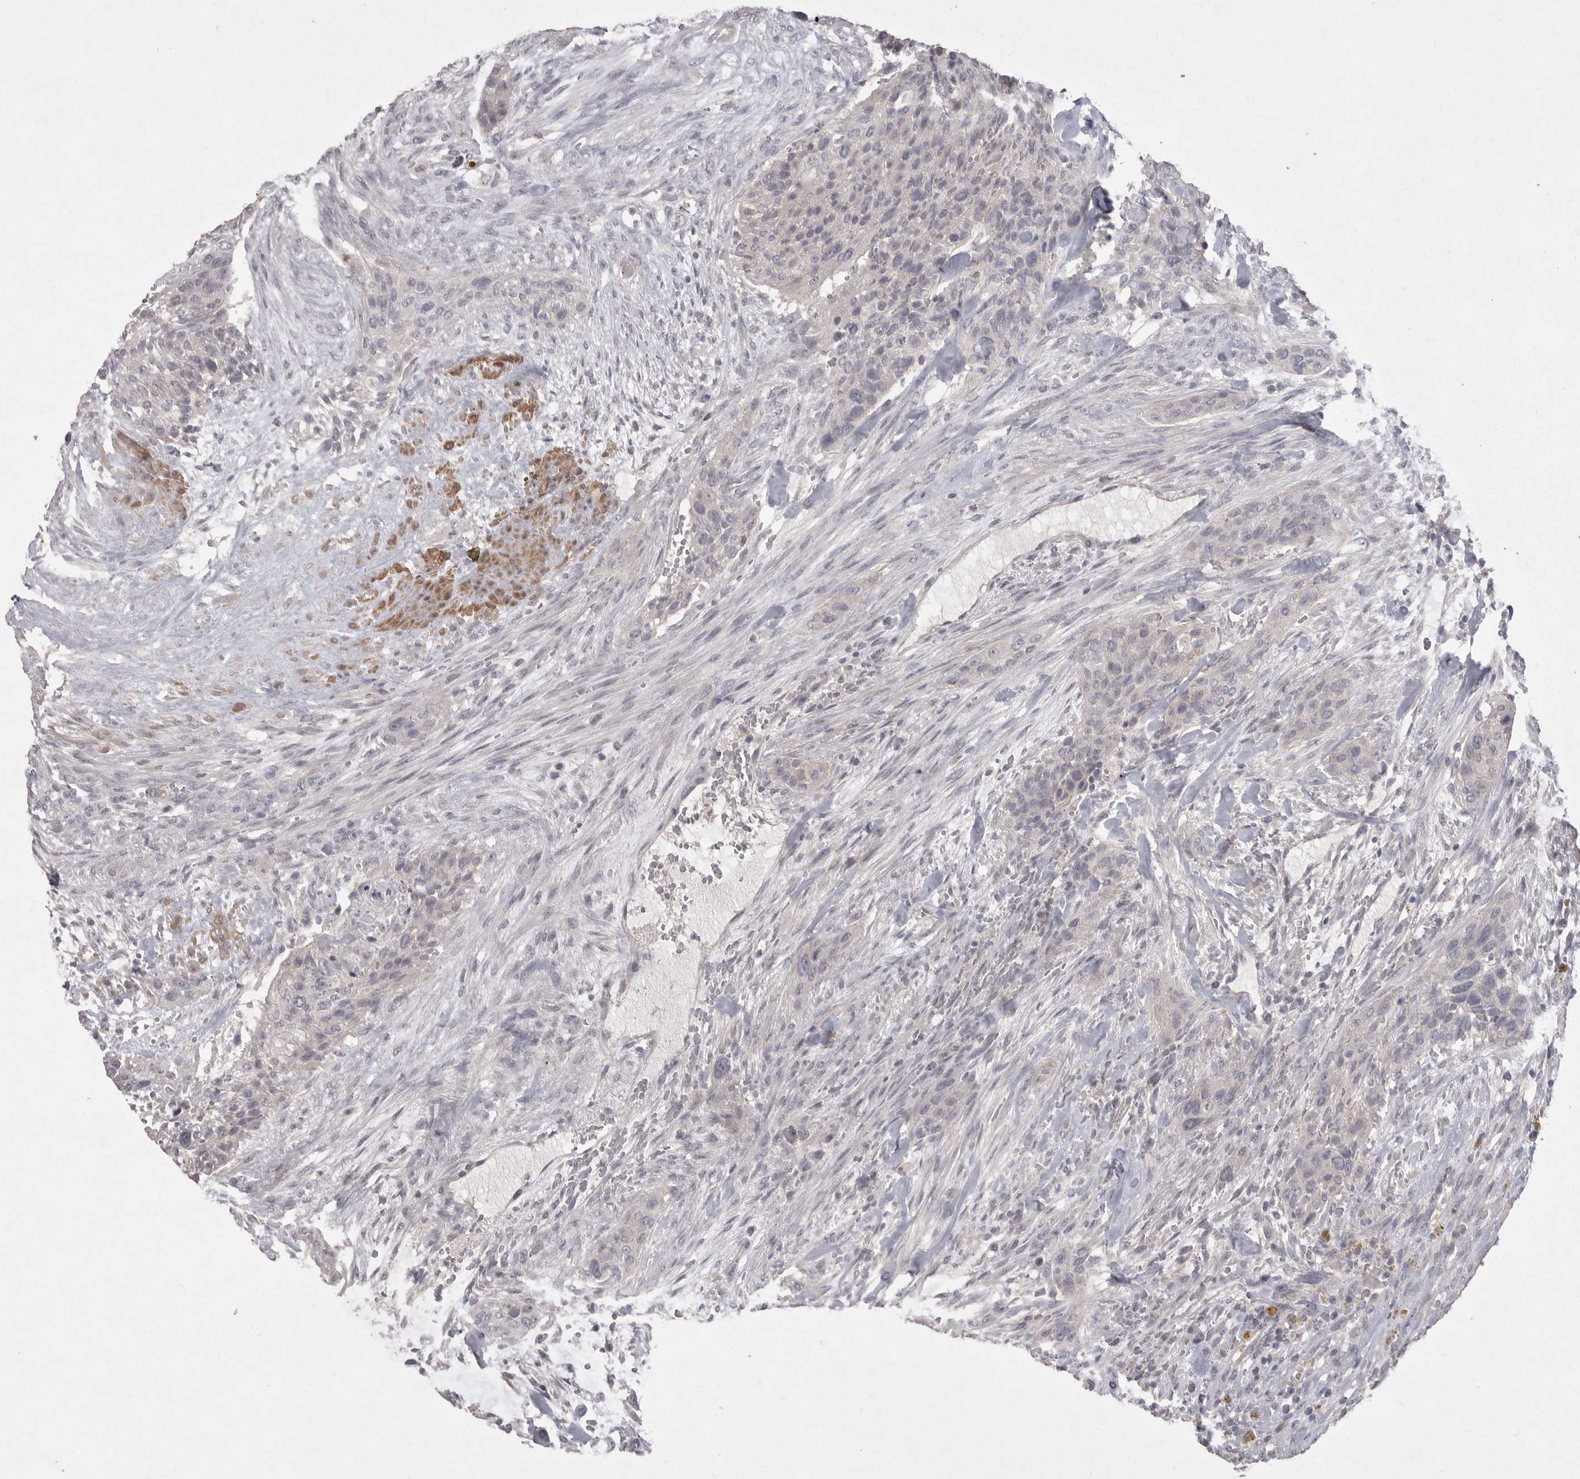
{"staining": {"intensity": "negative", "quantity": "none", "location": "none"}, "tissue": "urothelial cancer", "cell_type": "Tumor cells", "image_type": "cancer", "snomed": [{"axis": "morphology", "description": "Urothelial carcinoma, High grade"}, {"axis": "topography", "description": "Urinary bladder"}], "caption": "Human urothelial cancer stained for a protein using IHC shows no expression in tumor cells.", "gene": "VANGL2", "patient": {"sex": "male", "age": 35}}